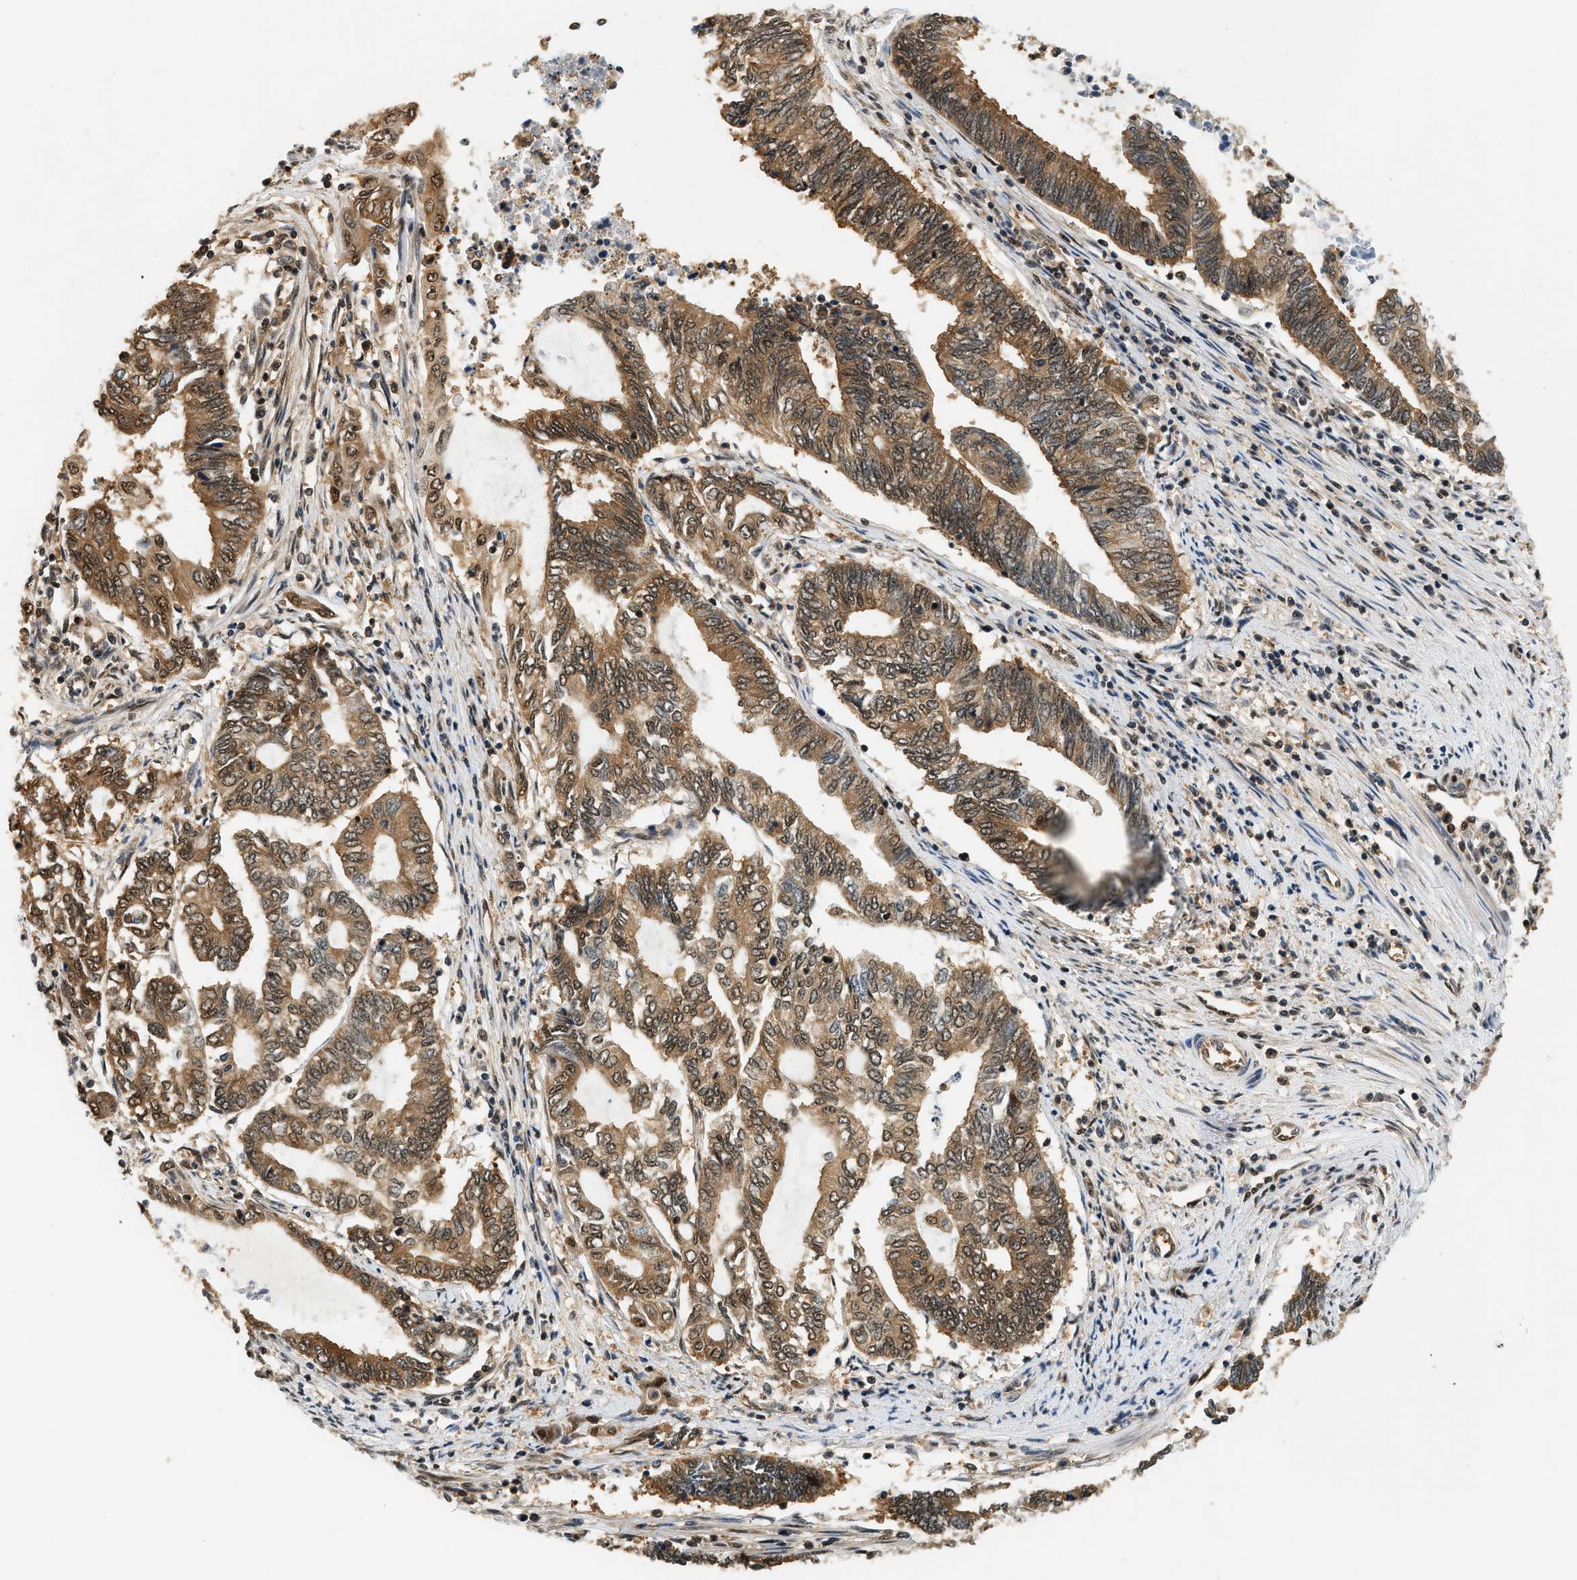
{"staining": {"intensity": "strong", "quantity": ">75%", "location": "cytoplasmic/membranous,nuclear"}, "tissue": "endometrial cancer", "cell_type": "Tumor cells", "image_type": "cancer", "snomed": [{"axis": "morphology", "description": "Adenocarcinoma, NOS"}, {"axis": "topography", "description": "Uterus"}, {"axis": "topography", "description": "Endometrium"}], "caption": "IHC image of neoplastic tissue: human adenocarcinoma (endometrial) stained using immunohistochemistry shows high levels of strong protein expression localized specifically in the cytoplasmic/membranous and nuclear of tumor cells, appearing as a cytoplasmic/membranous and nuclear brown color.", "gene": "PSMD3", "patient": {"sex": "female", "age": 70}}